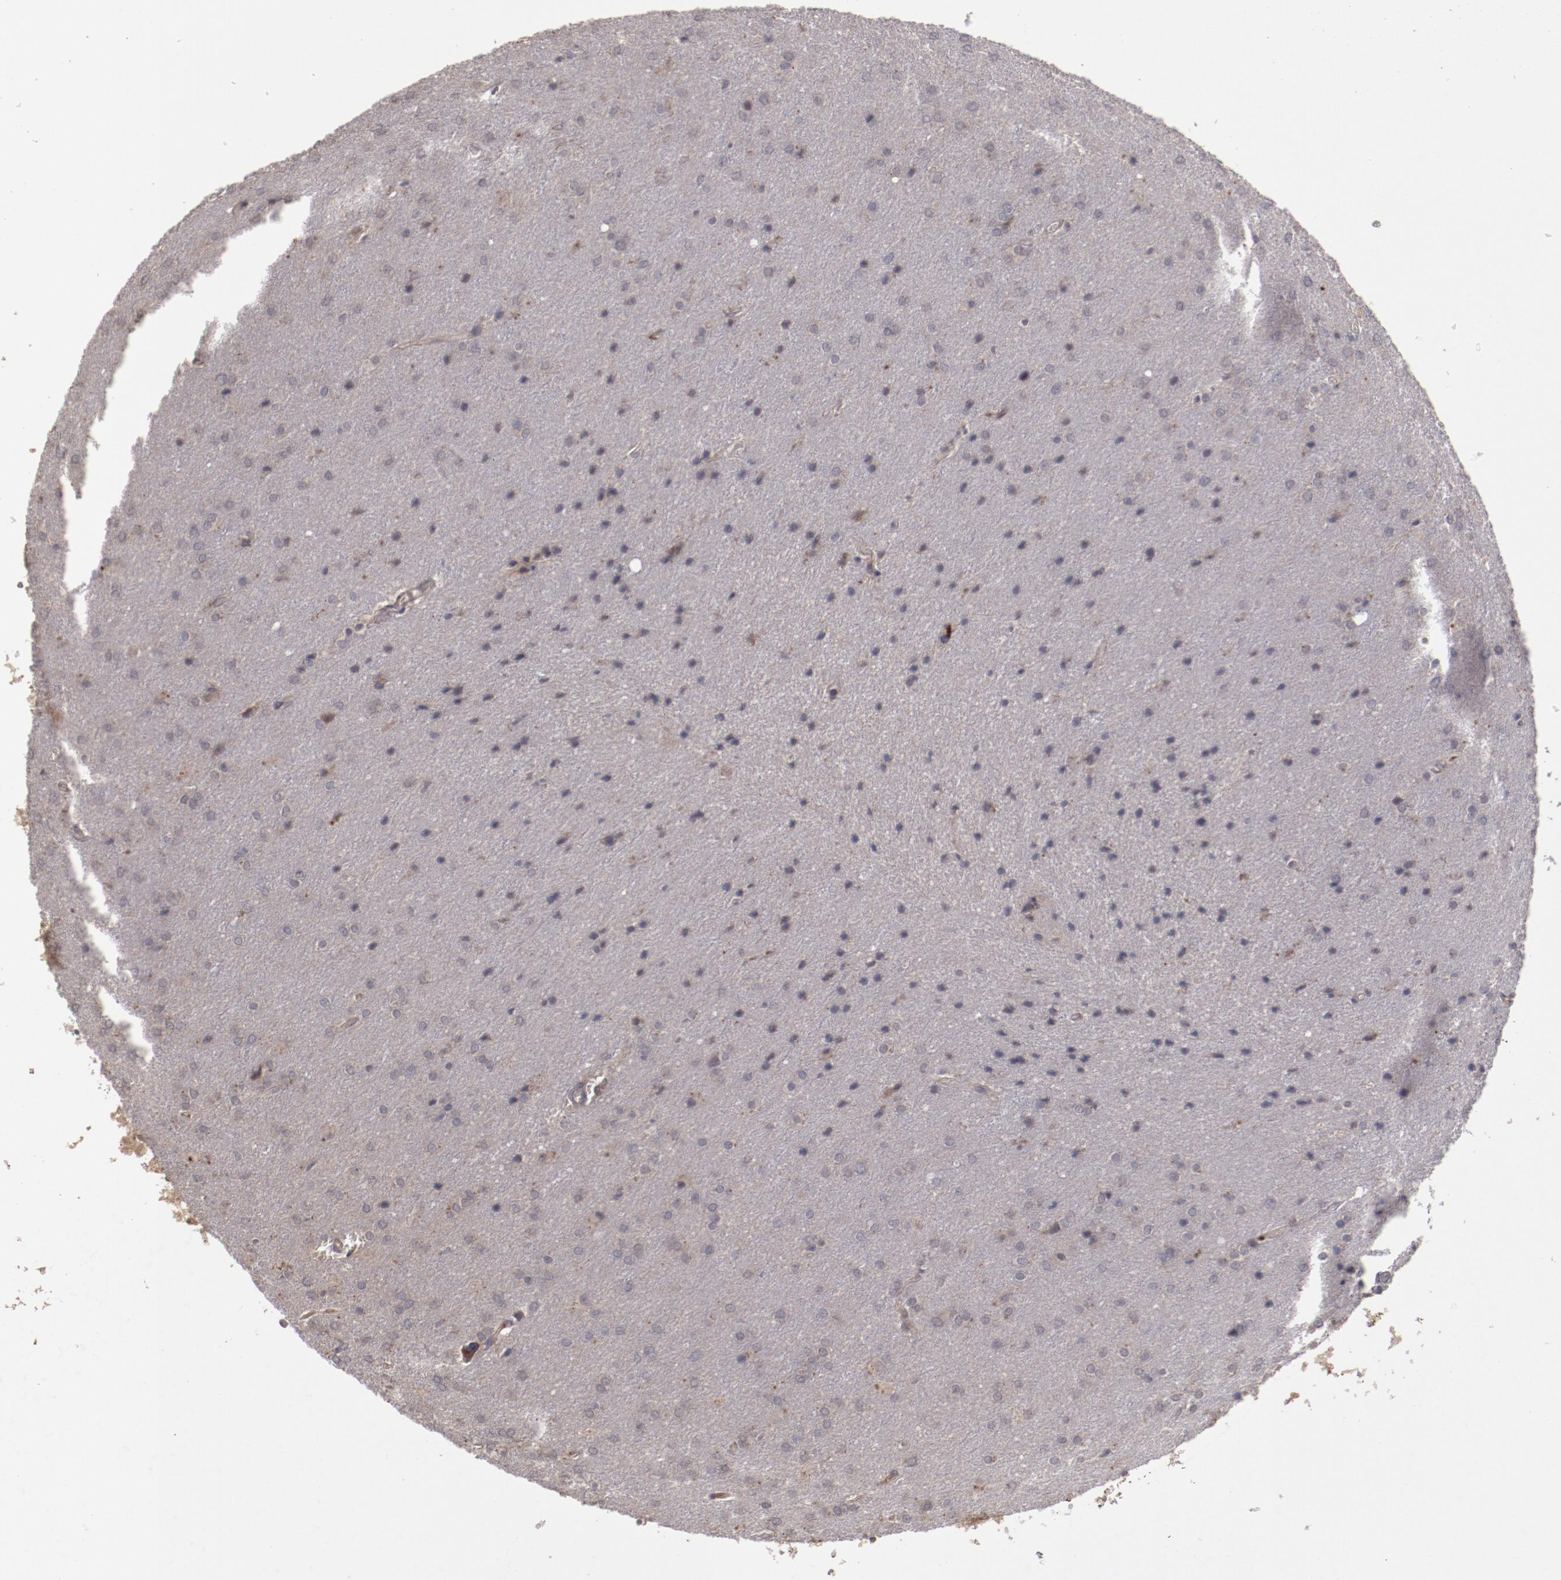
{"staining": {"intensity": "weak", "quantity": "<25%", "location": "cytoplasmic/membranous"}, "tissue": "glioma", "cell_type": "Tumor cells", "image_type": "cancer", "snomed": [{"axis": "morphology", "description": "Glioma, malignant, Low grade"}, {"axis": "topography", "description": "Brain"}], "caption": "The micrograph shows no significant expression in tumor cells of malignant glioma (low-grade). The staining is performed using DAB (3,3'-diaminobenzidine) brown chromogen with nuclei counter-stained in using hematoxylin.", "gene": "CP", "patient": {"sex": "female", "age": 32}}